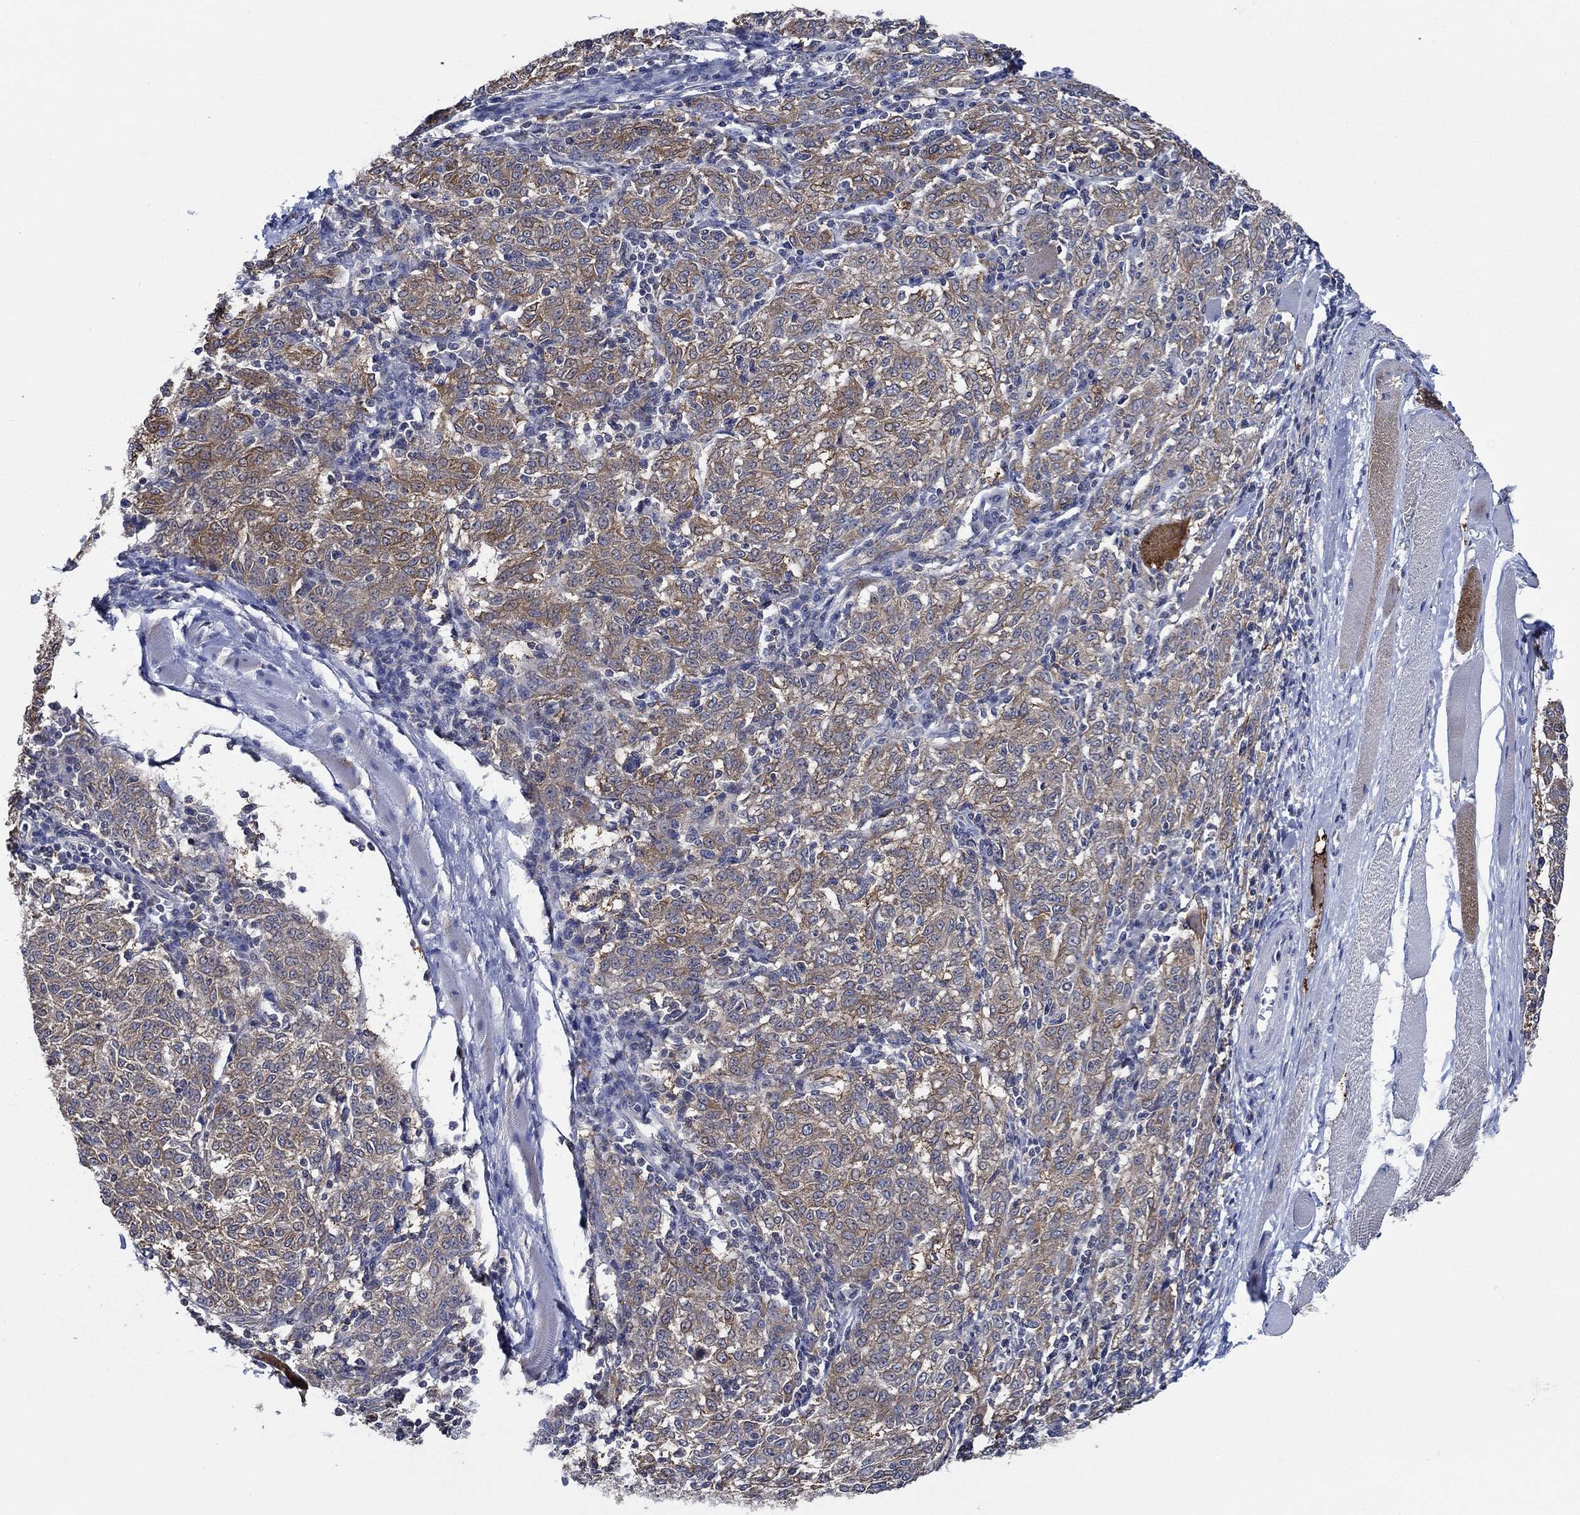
{"staining": {"intensity": "strong", "quantity": "25%-75%", "location": "cytoplasmic/membranous"}, "tissue": "melanoma", "cell_type": "Tumor cells", "image_type": "cancer", "snomed": [{"axis": "morphology", "description": "Malignant melanoma, NOS"}, {"axis": "topography", "description": "Skin"}], "caption": "Tumor cells display high levels of strong cytoplasmic/membranous expression in about 25%-75% of cells in human malignant melanoma.", "gene": "DACT1", "patient": {"sex": "female", "age": 72}}